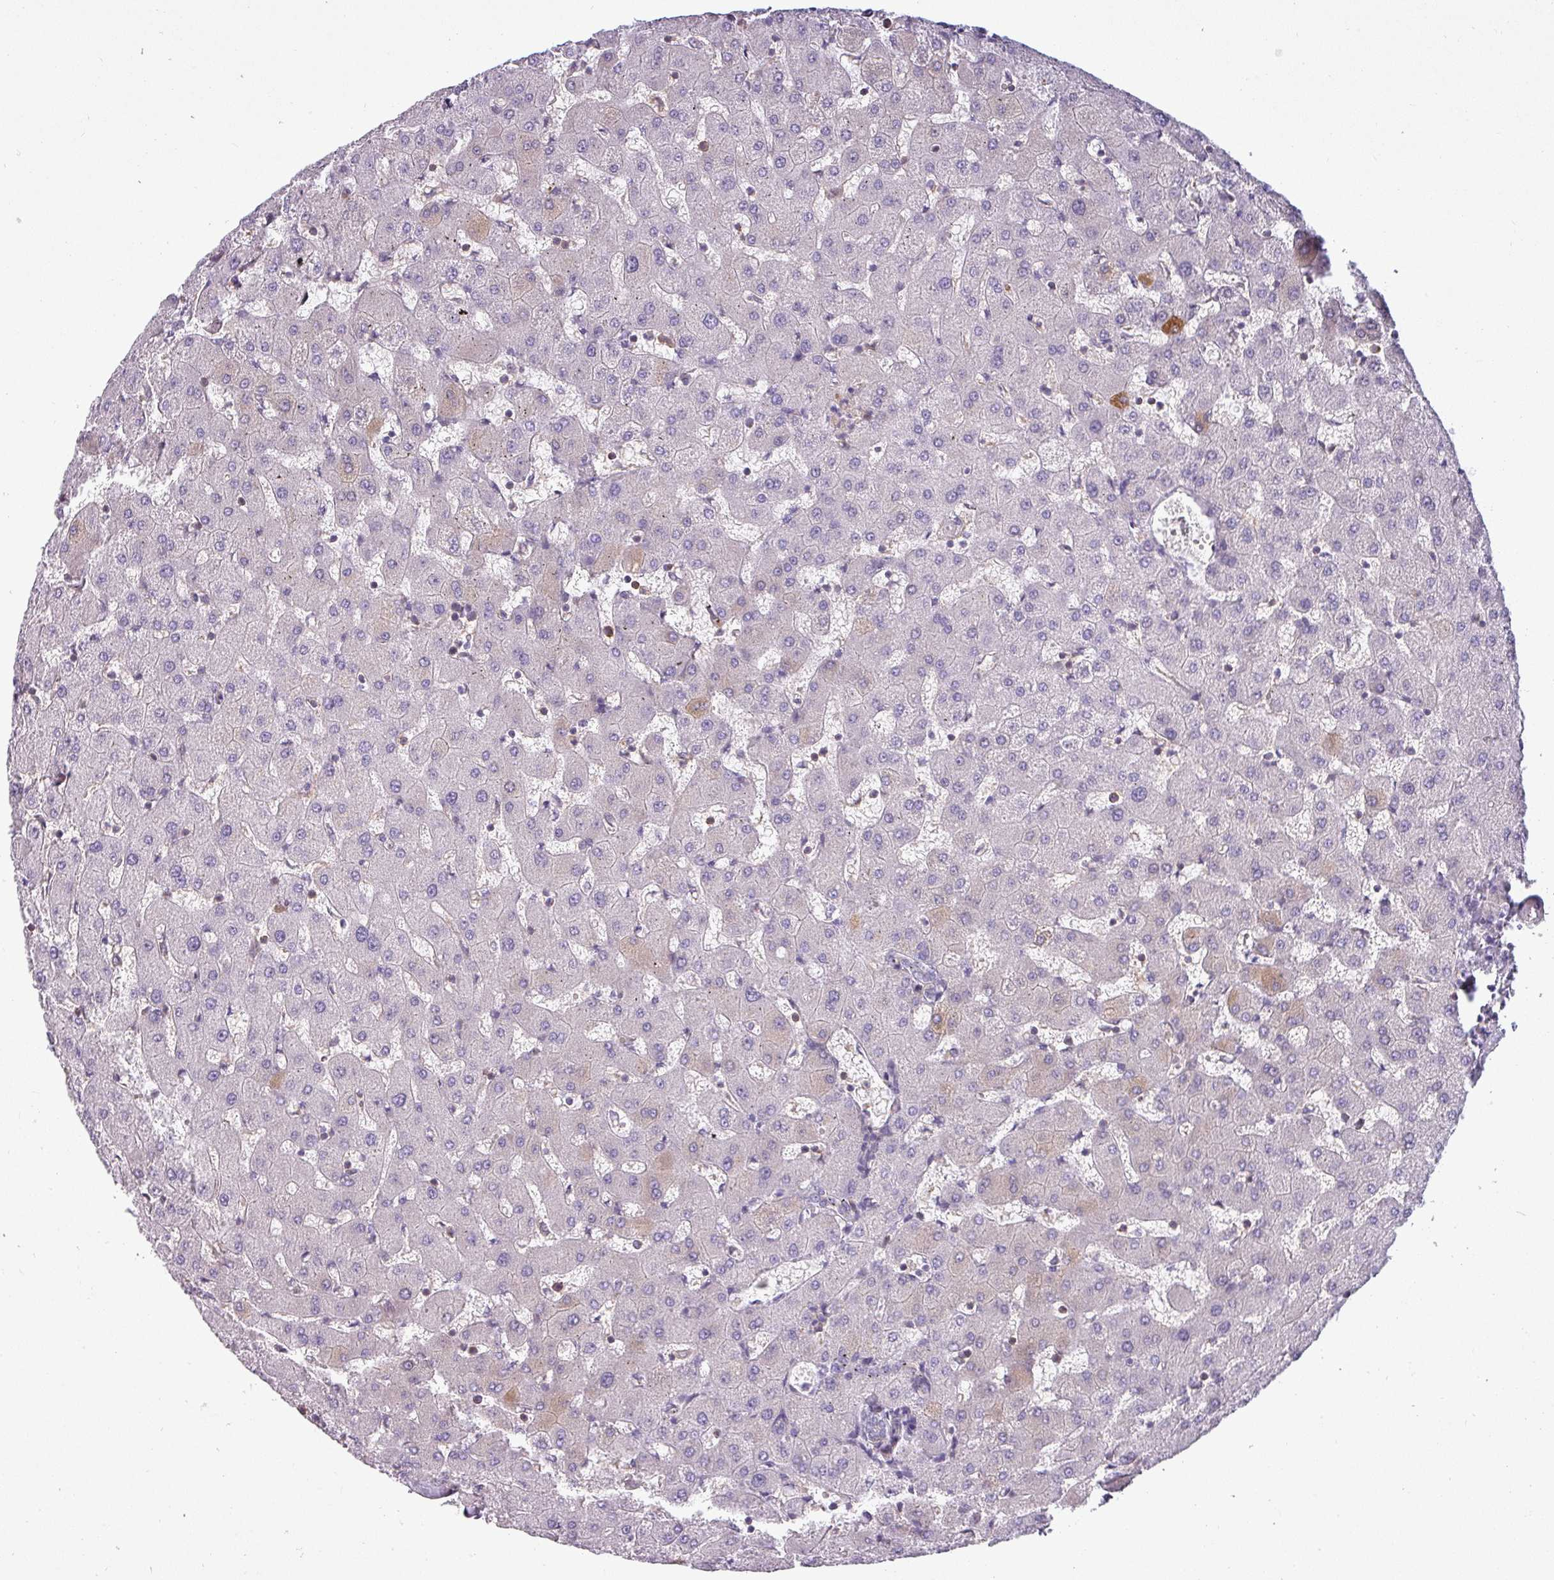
{"staining": {"intensity": "negative", "quantity": "none", "location": "none"}, "tissue": "liver", "cell_type": "Cholangiocytes", "image_type": "normal", "snomed": [{"axis": "morphology", "description": "Normal tissue, NOS"}, {"axis": "topography", "description": "Liver"}], "caption": "Immunohistochemical staining of normal liver shows no significant positivity in cholangiocytes.", "gene": "ZNF835", "patient": {"sex": "female", "age": 63}}